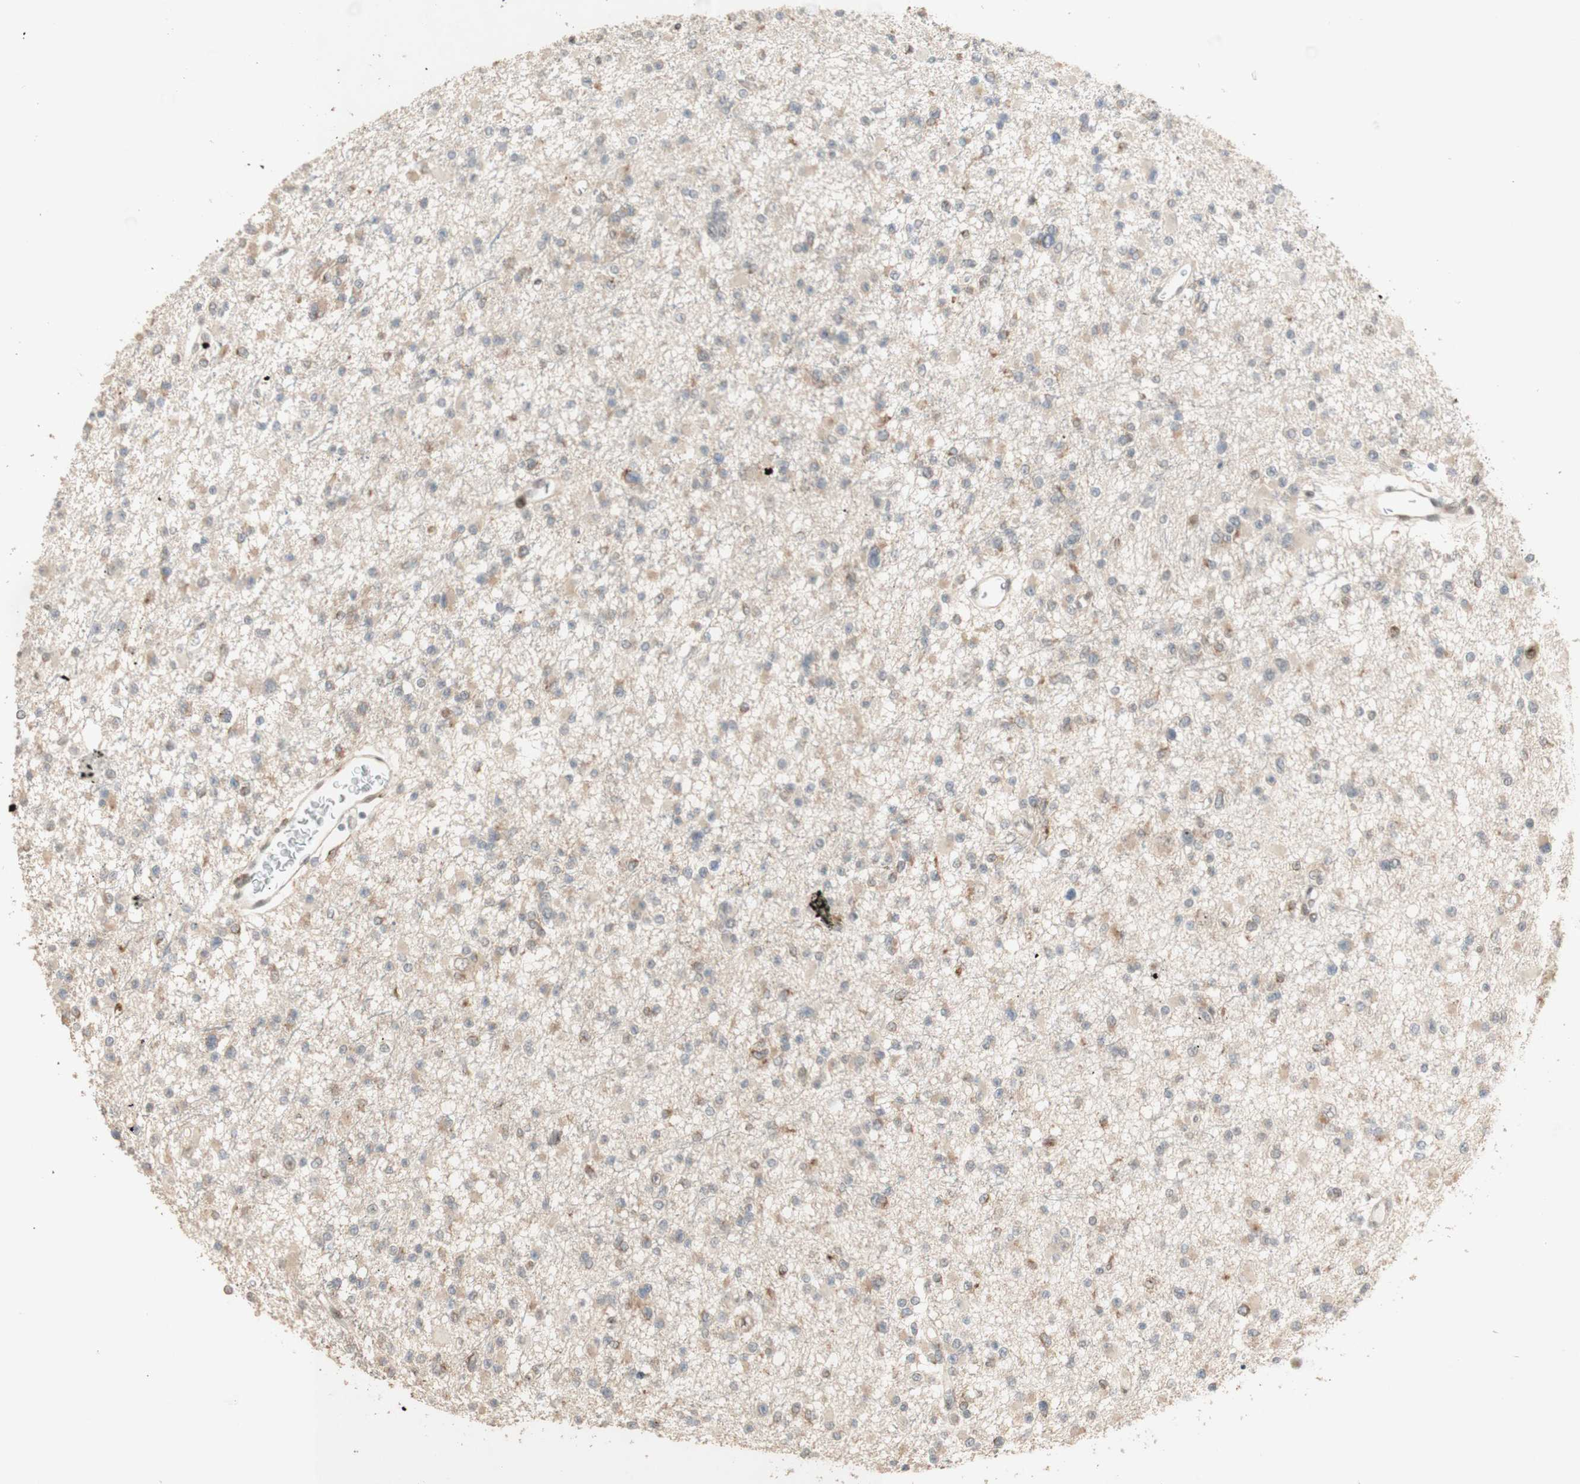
{"staining": {"intensity": "weak", "quantity": "25%-75%", "location": "cytoplasmic/membranous"}, "tissue": "glioma", "cell_type": "Tumor cells", "image_type": "cancer", "snomed": [{"axis": "morphology", "description": "Glioma, malignant, Low grade"}, {"axis": "topography", "description": "Brain"}], "caption": "Immunohistochemical staining of human glioma demonstrates low levels of weak cytoplasmic/membranous protein positivity in about 25%-75% of tumor cells.", "gene": "FOXP1", "patient": {"sex": "female", "age": 22}}